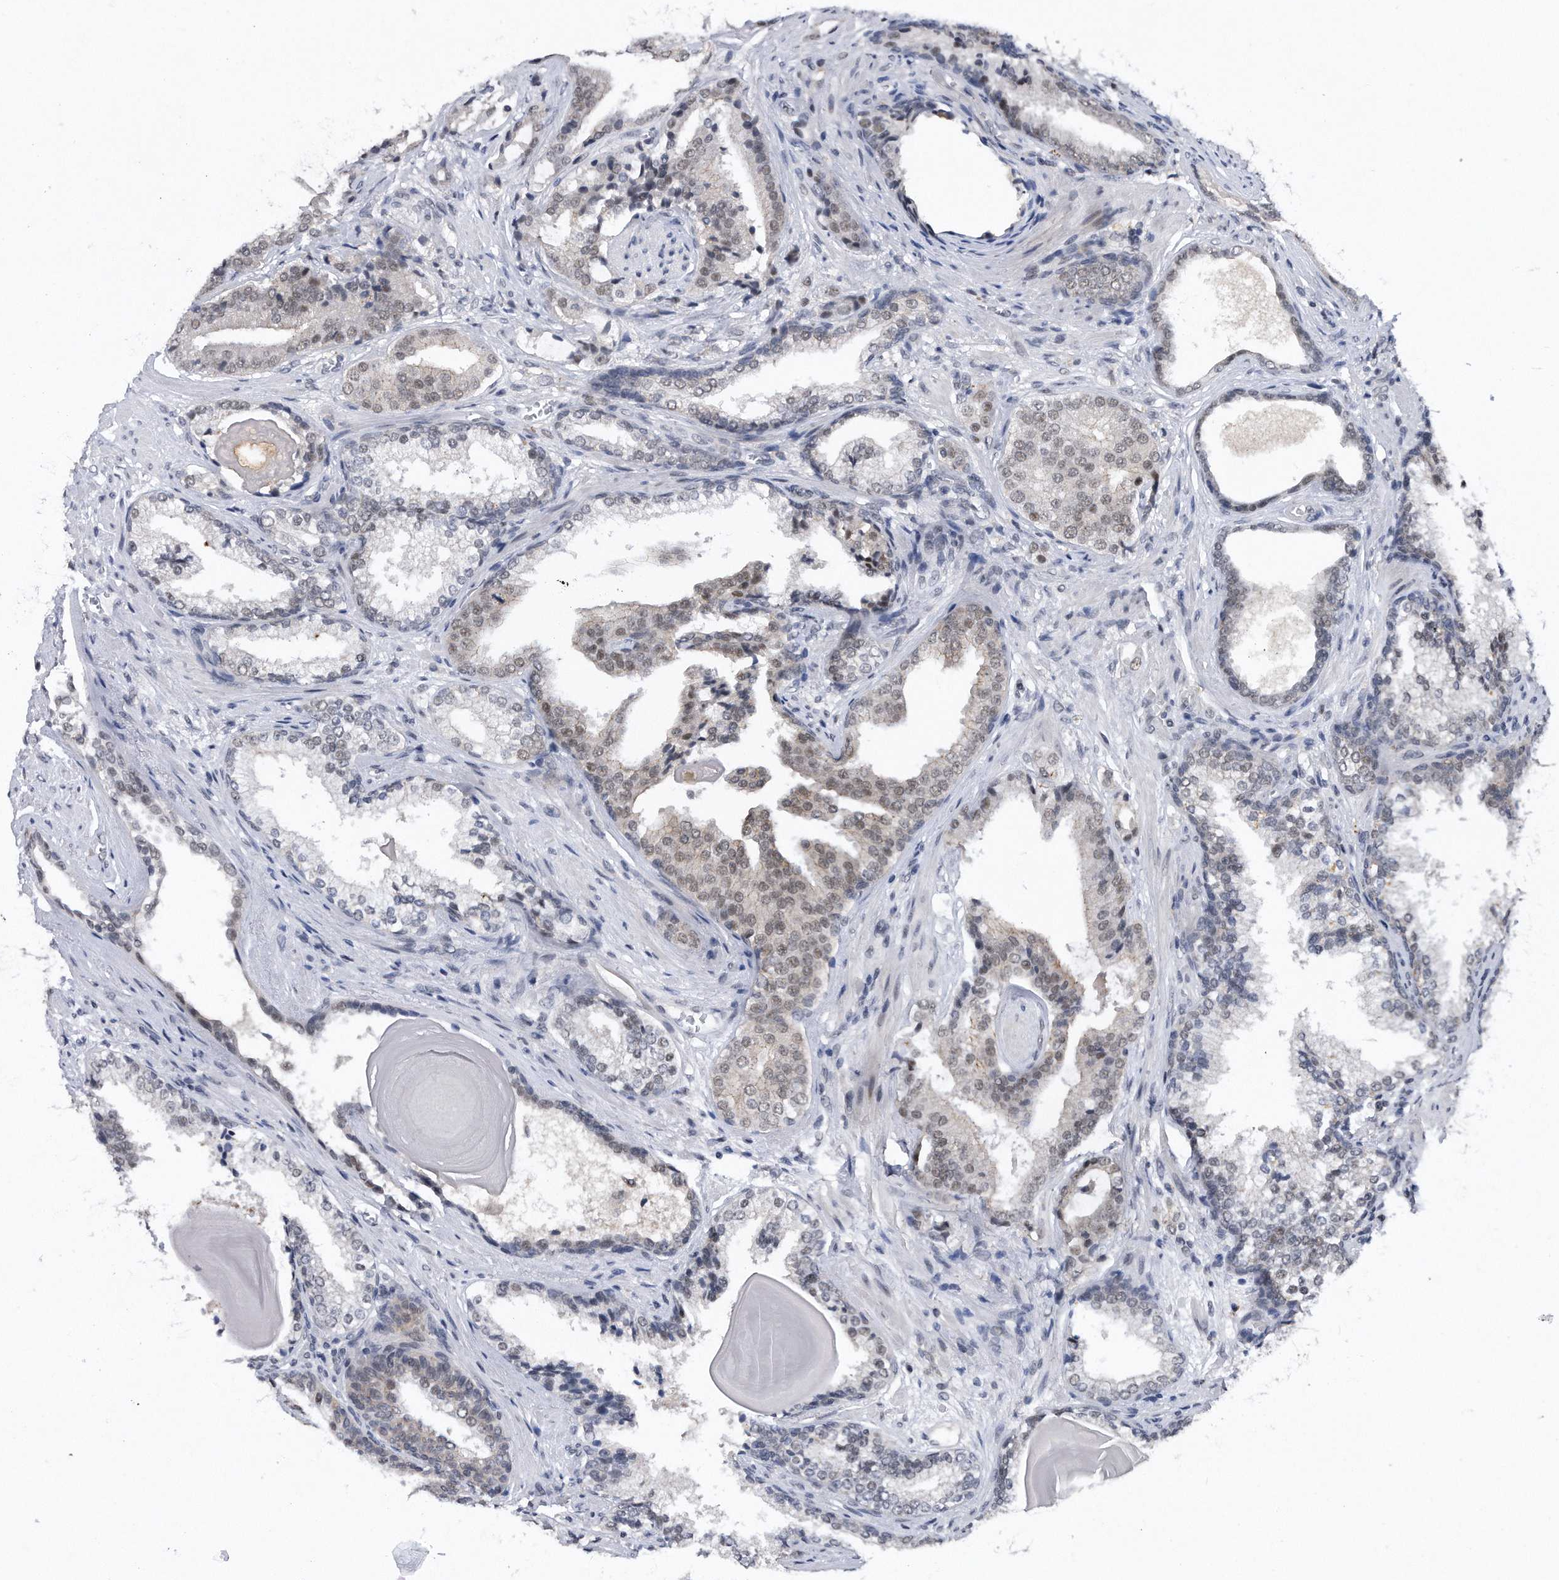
{"staining": {"intensity": "weak", "quantity": "<25%", "location": "nuclear"}, "tissue": "prostate cancer", "cell_type": "Tumor cells", "image_type": "cancer", "snomed": [{"axis": "morphology", "description": "Adenocarcinoma, High grade"}, {"axis": "topography", "description": "Prostate"}], "caption": "Prostate cancer (adenocarcinoma (high-grade)) was stained to show a protein in brown. There is no significant staining in tumor cells.", "gene": "VIRMA", "patient": {"sex": "male", "age": 73}}